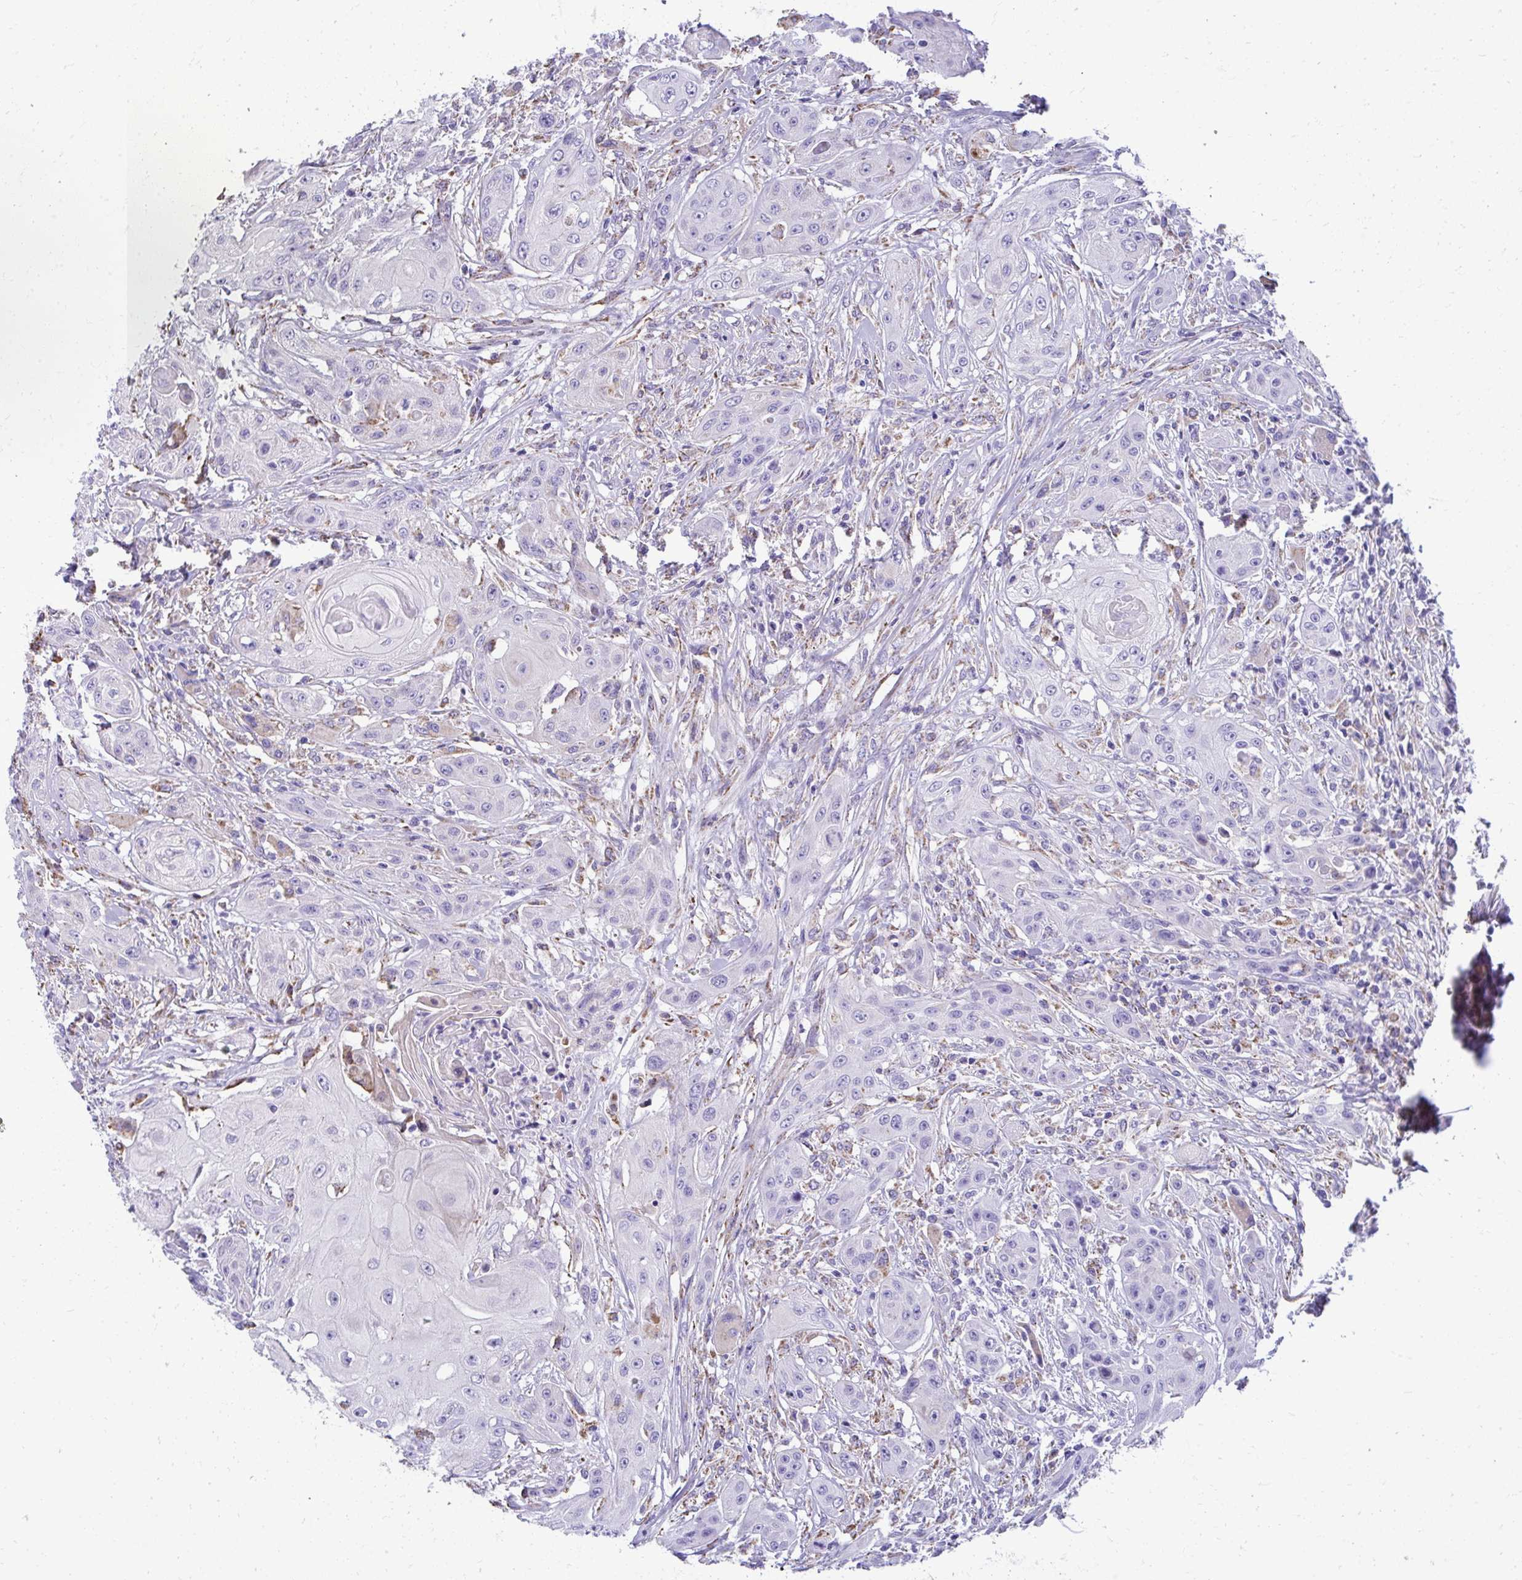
{"staining": {"intensity": "negative", "quantity": "none", "location": "none"}, "tissue": "head and neck cancer", "cell_type": "Tumor cells", "image_type": "cancer", "snomed": [{"axis": "morphology", "description": "Squamous cell carcinoma, NOS"}, {"axis": "topography", "description": "Oral tissue"}, {"axis": "topography", "description": "Head-Neck"}, {"axis": "topography", "description": "Neck, NOS"}], "caption": "This is an immunohistochemistry (IHC) histopathology image of head and neck squamous cell carcinoma. There is no expression in tumor cells.", "gene": "AIG1", "patient": {"sex": "female", "age": 55}}